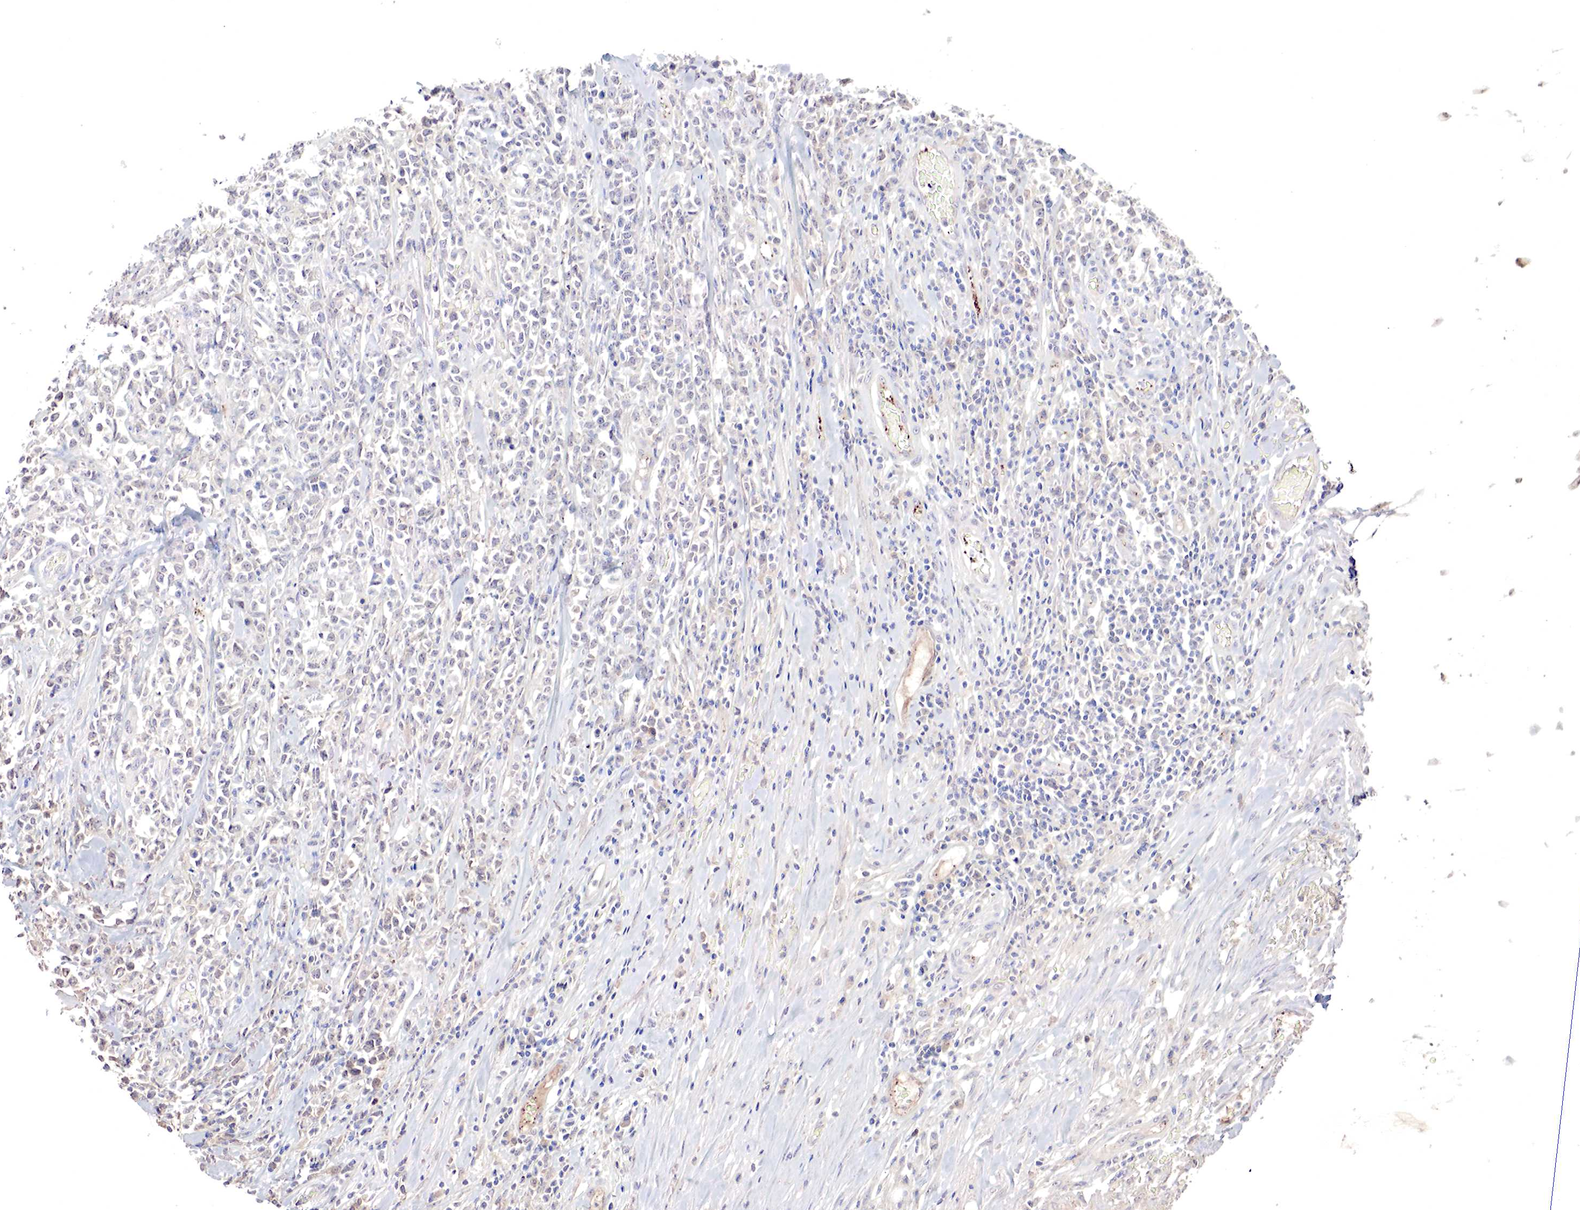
{"staining": {"intensity": "negative", "quantity": "none", "location": "none"}, "tissue": "lymphoma", "cell_type": "Tumor cells", "image_type": "cancer", "snomed": [{"axis": "morphology", "description": "Malignant lymphoma, non-Hodgkin's type, High grade"}, {"axis": "topography", "description": "Colon"}], "caption": "Lymphoma was stained to show a protein in brown. There is no significant expression in tumor cells.", "gene": "GATA1", "patient": {"sex": "male", "age": 82}}